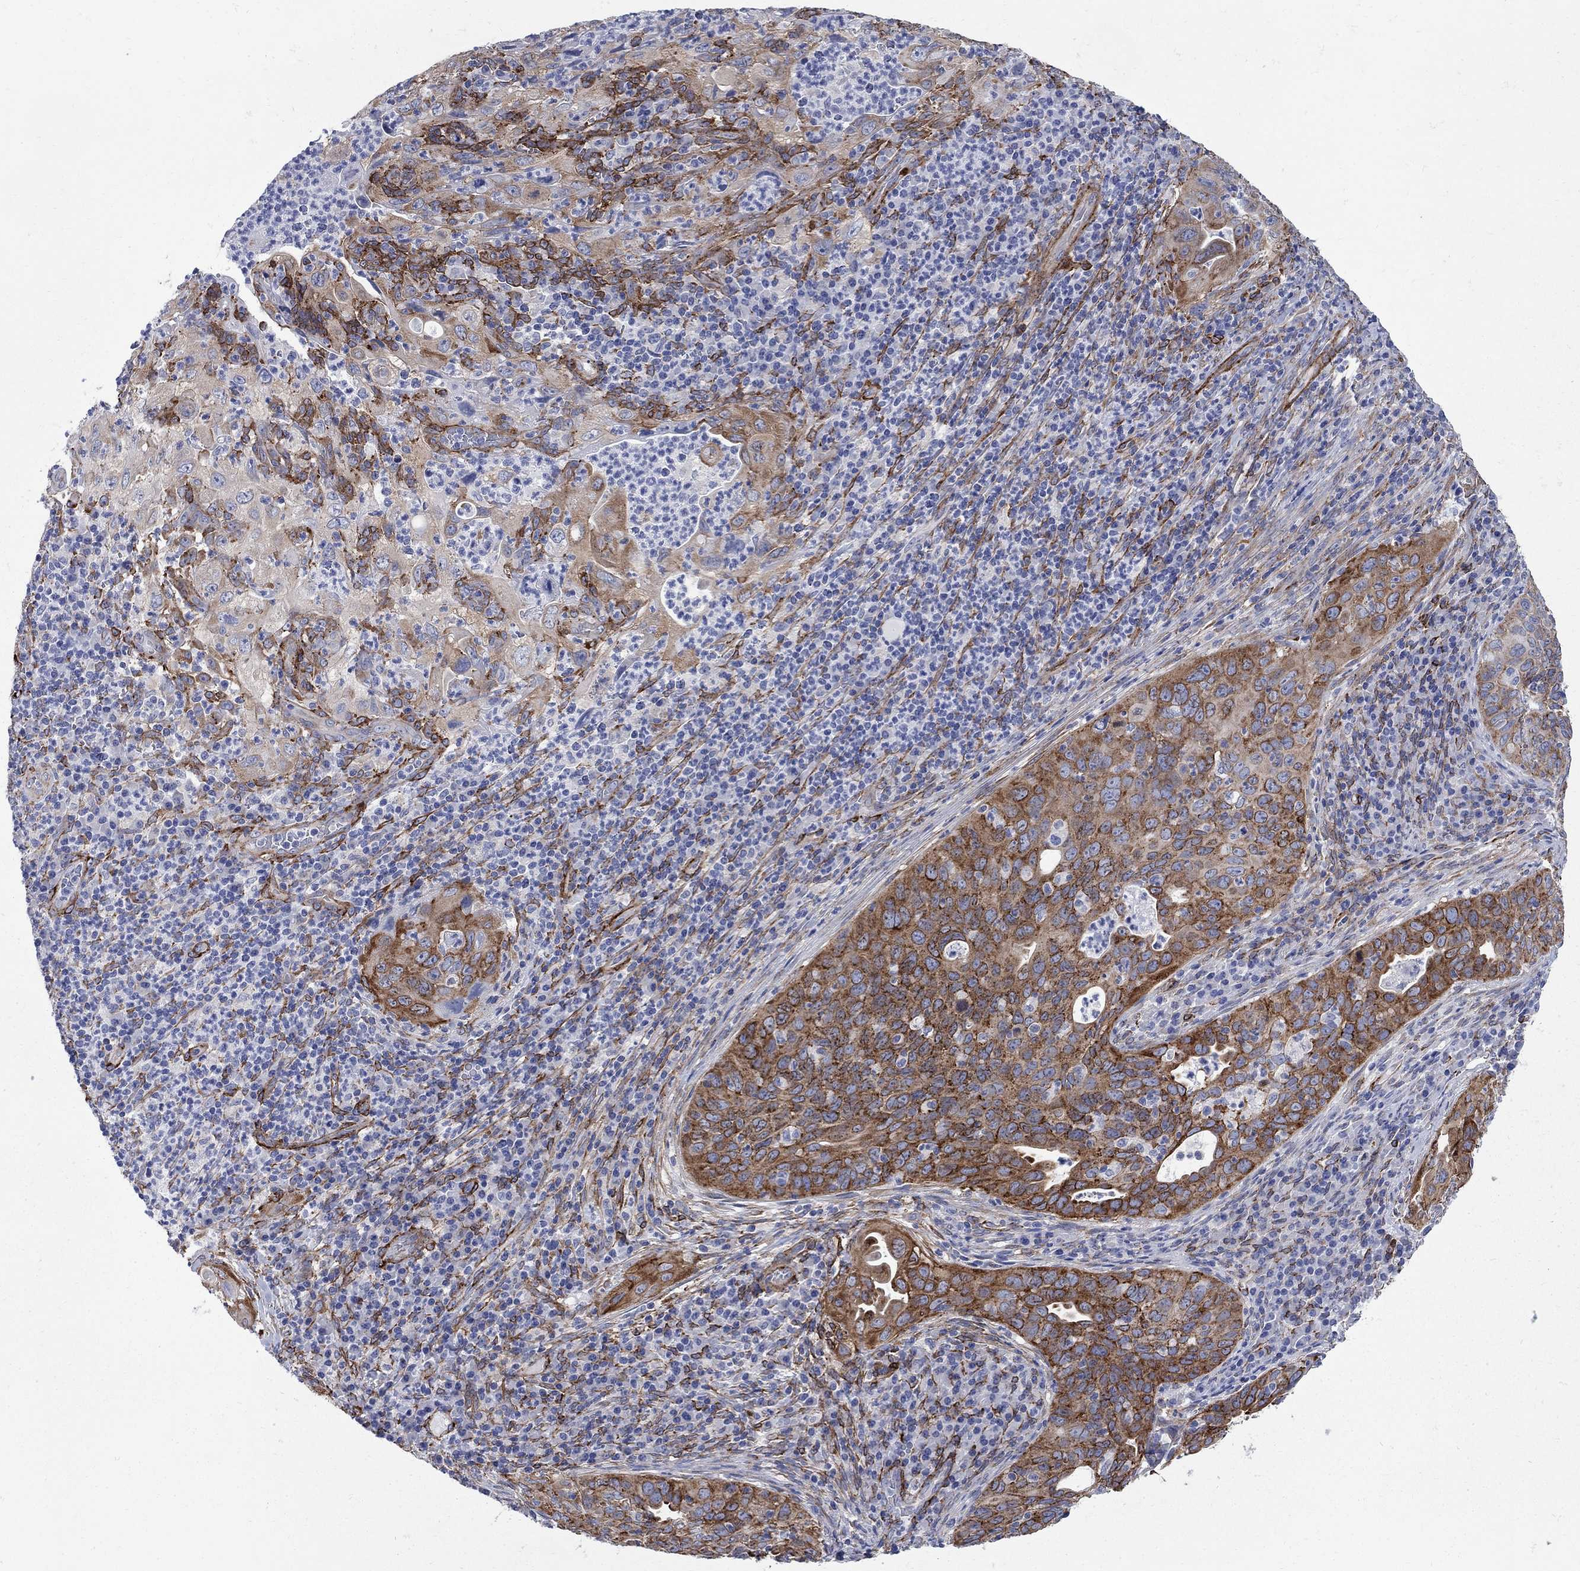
{"staining": {"intensity": "strong", "quantity": "25%-75%", "location": "cytoplasmic/membranous"}, "tissue": "cervical cancer", "cell_type": "Tumor cells", "image_type": "cancer", "snomed": [{"axis": "morphology", "description": "Squamous cell carcinoma, NOS"}, {"axis": "topography", "description": "Cervix"}], "caption": "Human squamous cell carcinoma (cervical) stained with a brown dye displays strong cytoplasmic/membranous positive positivity in approximately 25%-75% of tumor cells.", "gene": "SEPTIN8", "patient": {"sex": "female", "age": 26}}